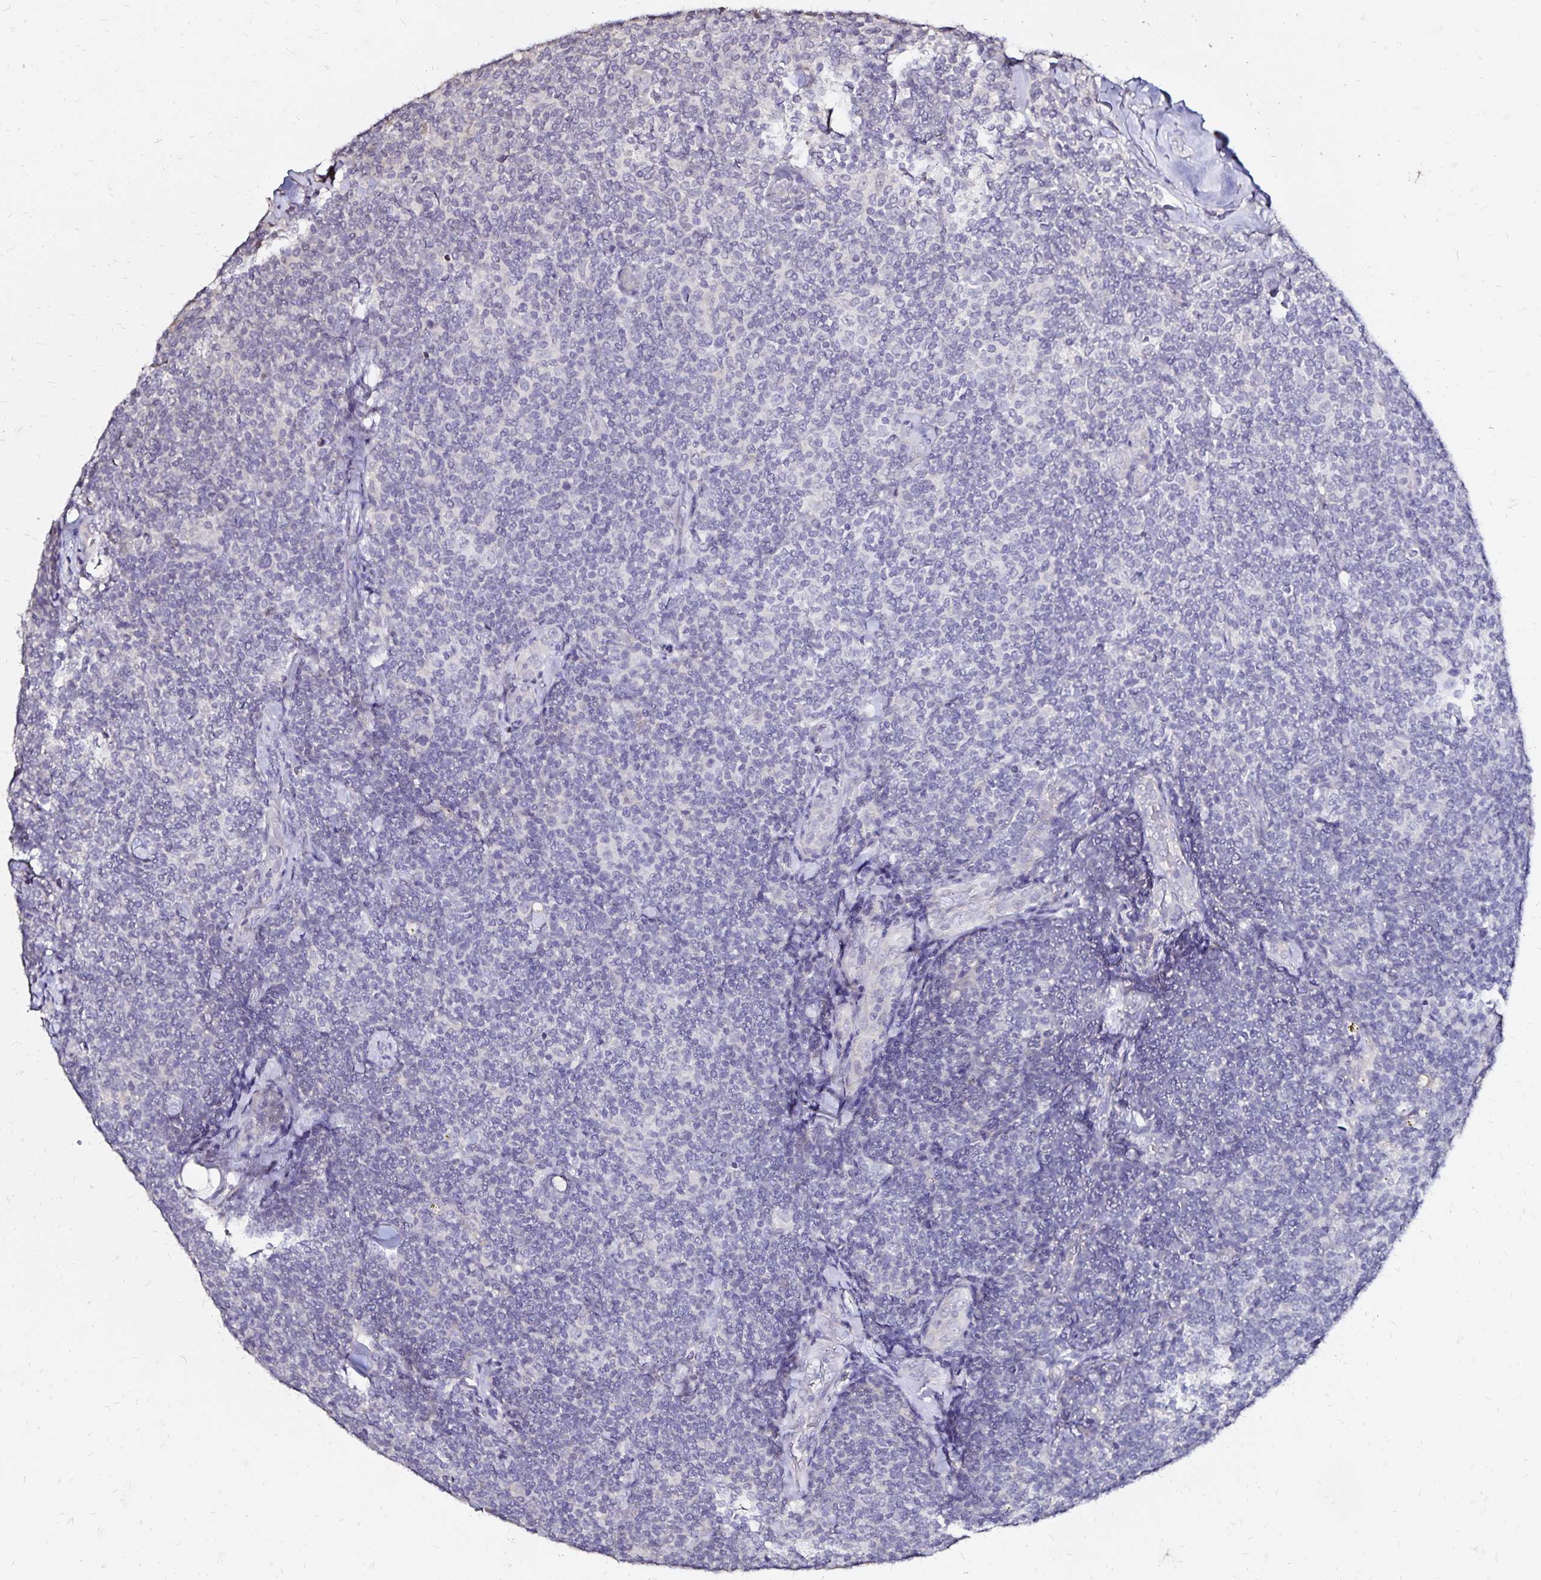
{"staining": {"intensity": "negative", "quantity": "none", "location": "none"}, "tissue": "lymphoma", "cell_type": "Tumor cells", "image_type": "cancer", "snomed": [{"axis": "morphology", "description": "Malignant lymphoma, non-Hodgkin's type, Low grade"}, {"axis": "topography", "description": "Lymph node"}], "caption": "Tumor cells show no significant protein staining in lymphoma.", "gene": "SLC5A1", "patient": {"sex": "female", "age": 56}}